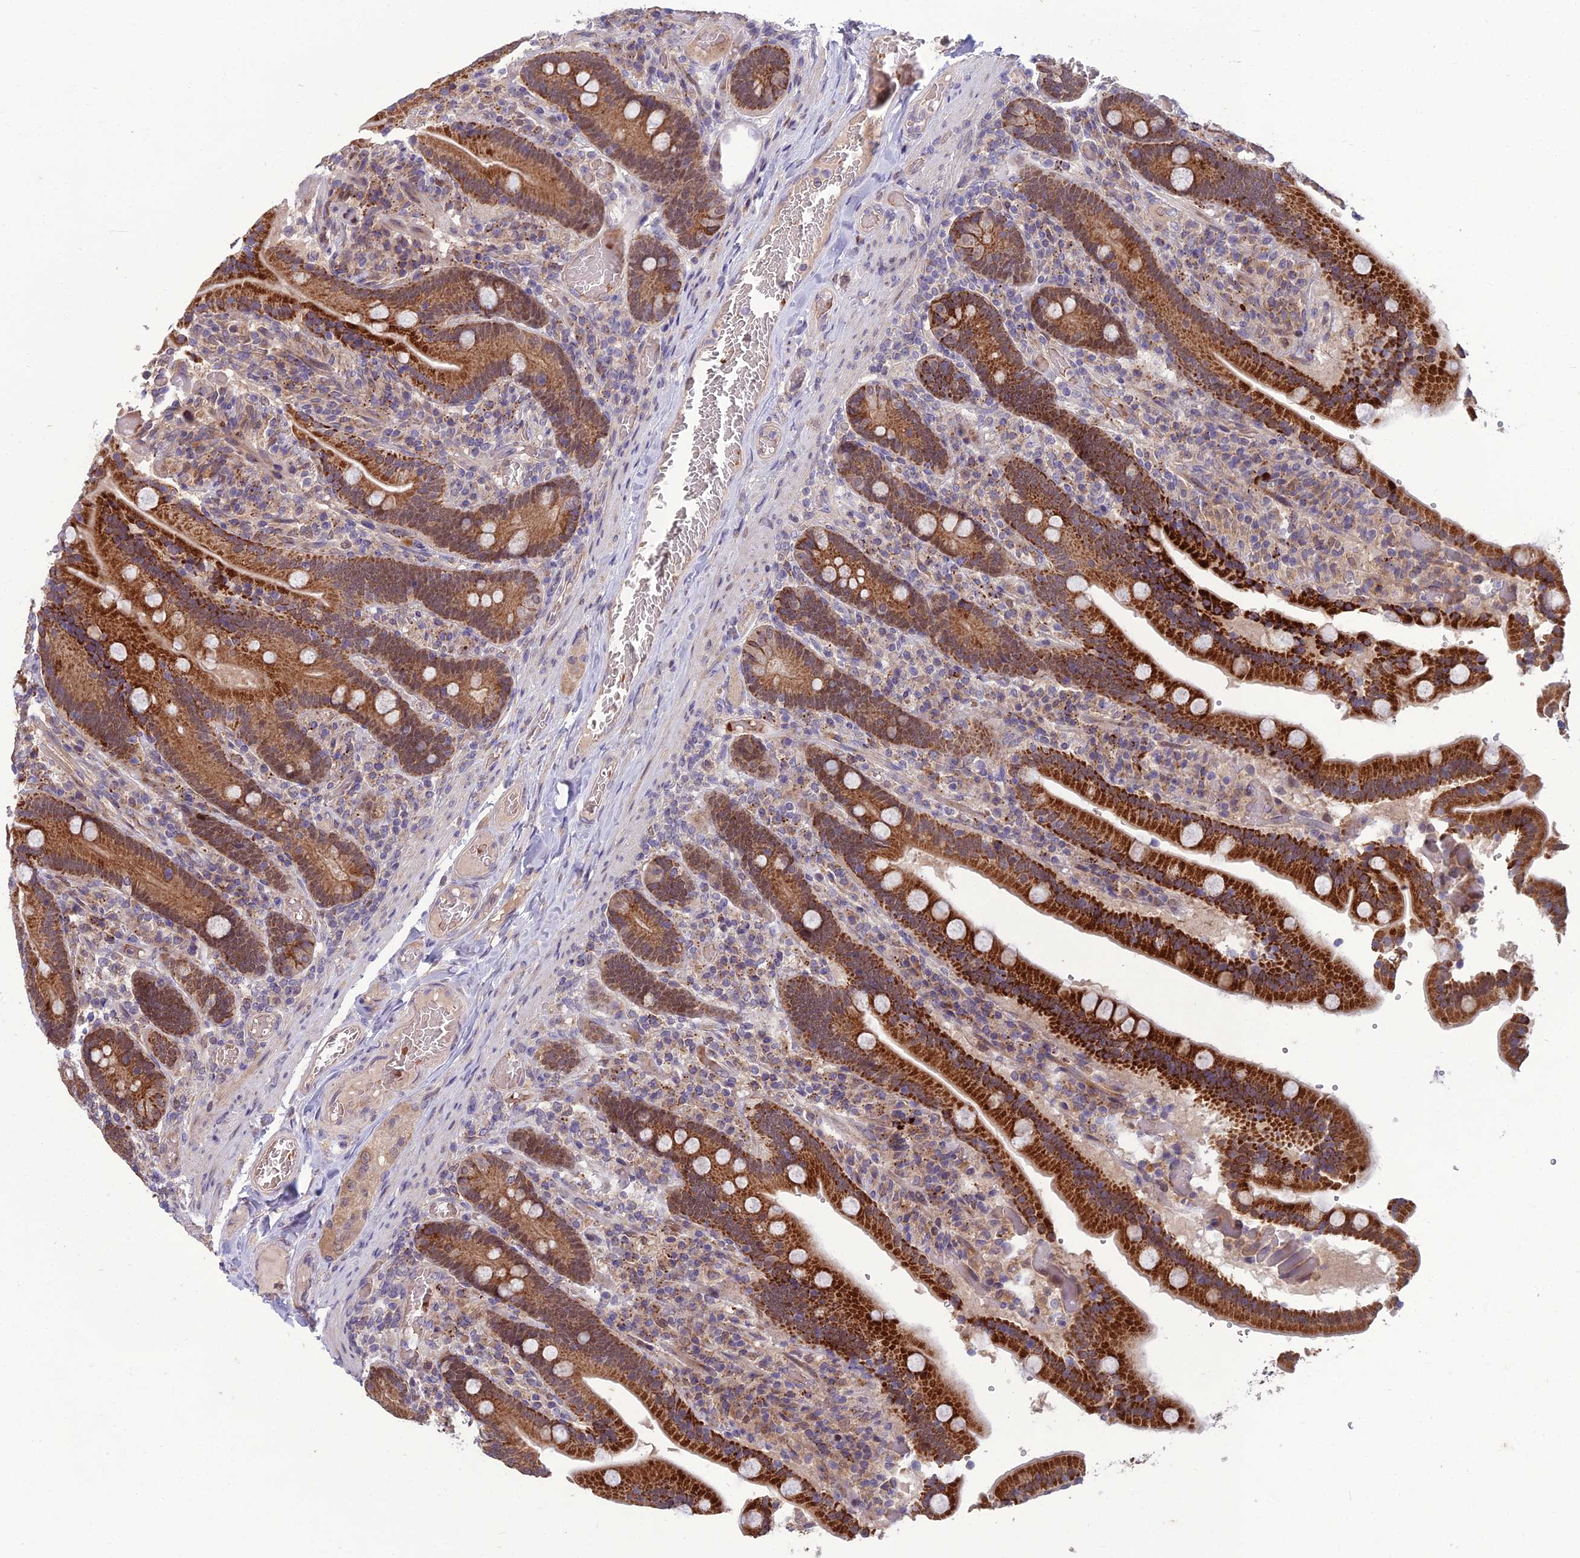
{"staining": {"intensity": "strong", "quantity": "25%-75%", "location": "cytoplasmic/membranous,nuclear"}, "tissue": "duodenum", "cell_type": "Glandular cells", "image_type": "normal", "snomed": [{"axis": "morphology", "description": "Normal tissue, NOS"}, {"axis": "topography", "description": "Duodenum"}], "caption": "Brown immunohistochemical staining in unremarkable human duodenum demonstrates strong cytoplasmic/membranous,nuclear expression in approximately 25%-75% of glandular cells. The staining was performed using DAB, with brown indicating positive protein expression. Nuclei are stained blue with hematoxylin.", "gene": "GIPC1", "patient": {"sex": "female", "age": 62}}